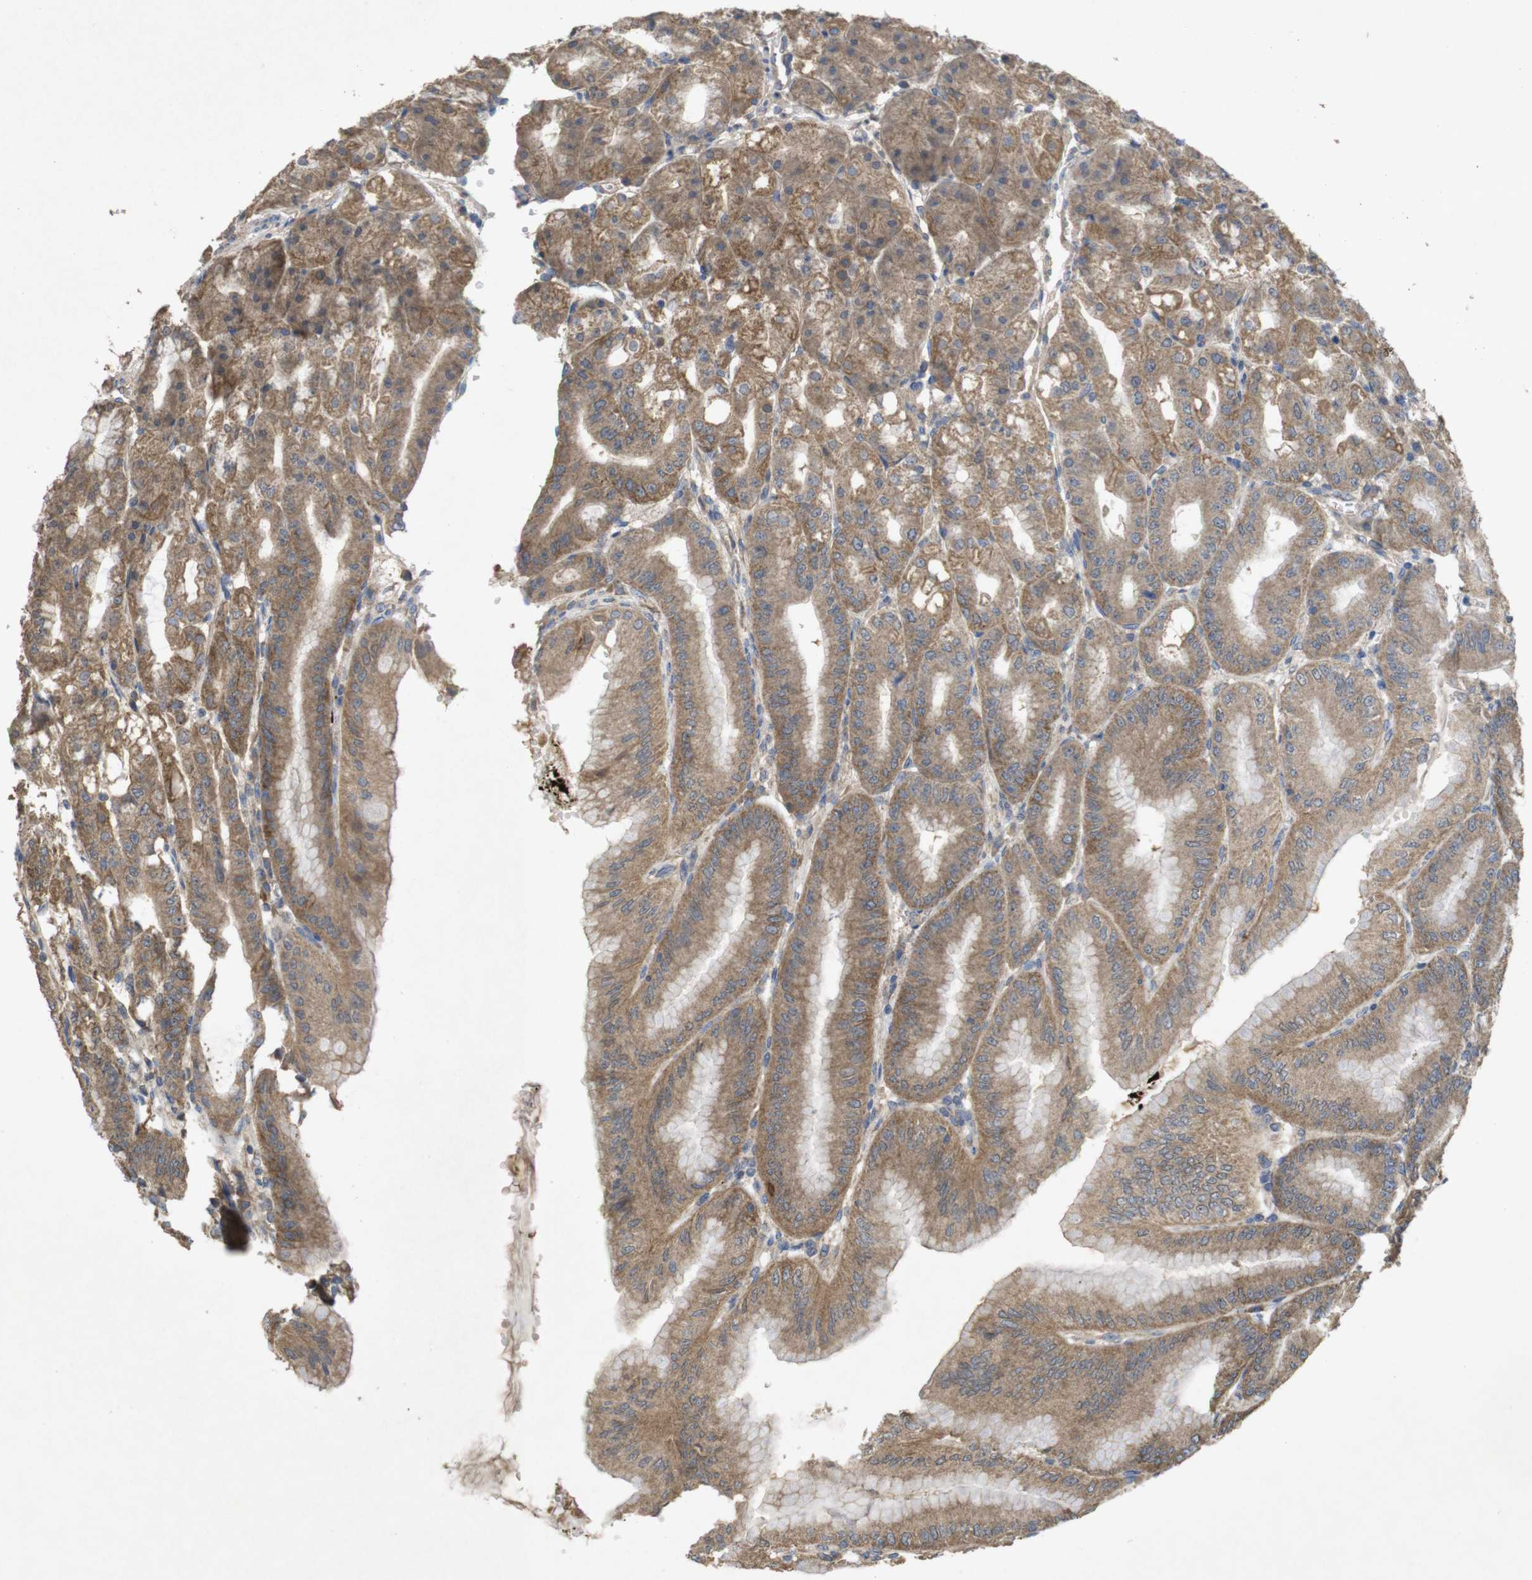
{"staining": {"intensity": "strong", "quantity": "25%-75%", "location": "cytoplasmic/membranous"}, "tissue": "stomach", "cell_type": "Glandular cells", "image_type": "normal", "snomed": [{"axis": "morphology", "description": "Normal tissue, NOS"}, {"axis": "topography", "description": "Stomach, lower"}], "caption": "A brown stain shows strong cytoplasmic/membranous positivity of a protein in glandular cells of unremarkable human stomach. (IHC, brightfield microscopy, high magnification).", "gene": "KCNS3", "patient": {"sex": "male", "age": 71}}